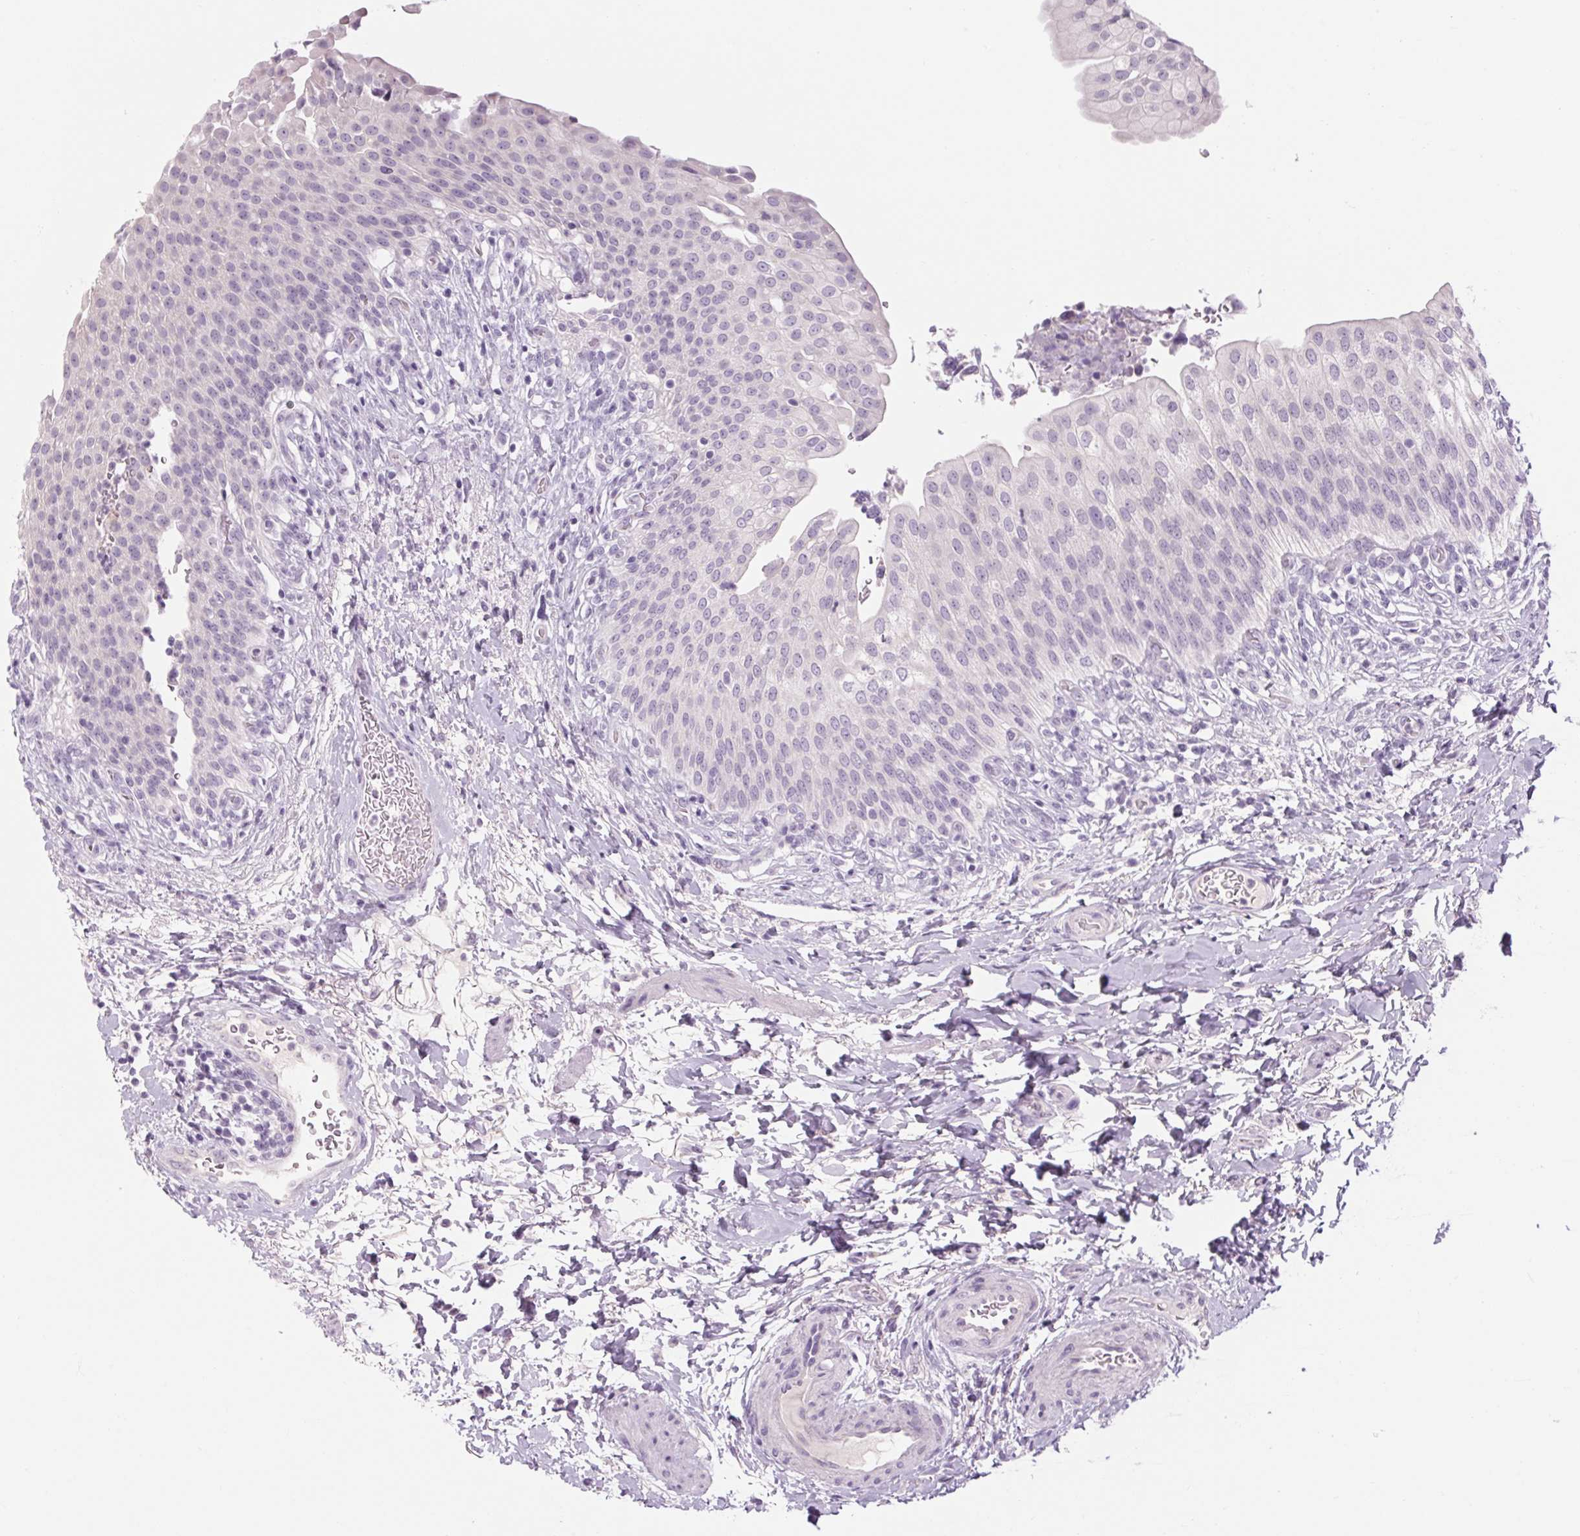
{"staining": {"intensity": "negative", "quantity": "none", "location": "none"}, "tissue": "urinary bladder", "cell_type": "Urothelial cells", "image_type": "normal", "snomed": [{"axis": "morphology", "description": "Normal tissue, NOS"}, {"axis": "topography", "description": "Urinary bladder"}, {"axis": "topography", "description": "Peripheral nerve tissue"}], "caption": "IHC image of benign human urinary bladder stained for a protein (brown), which demonstrates no expression in urothelial cells. (Stains: DAB (3,3'-diaminobenzidine) IHC with hematoxylin counter stain, Microscopy: brightfield microscopy at high magnification).", "gene": "RPTN", "patient": {"sex": "female", "age": 60}}